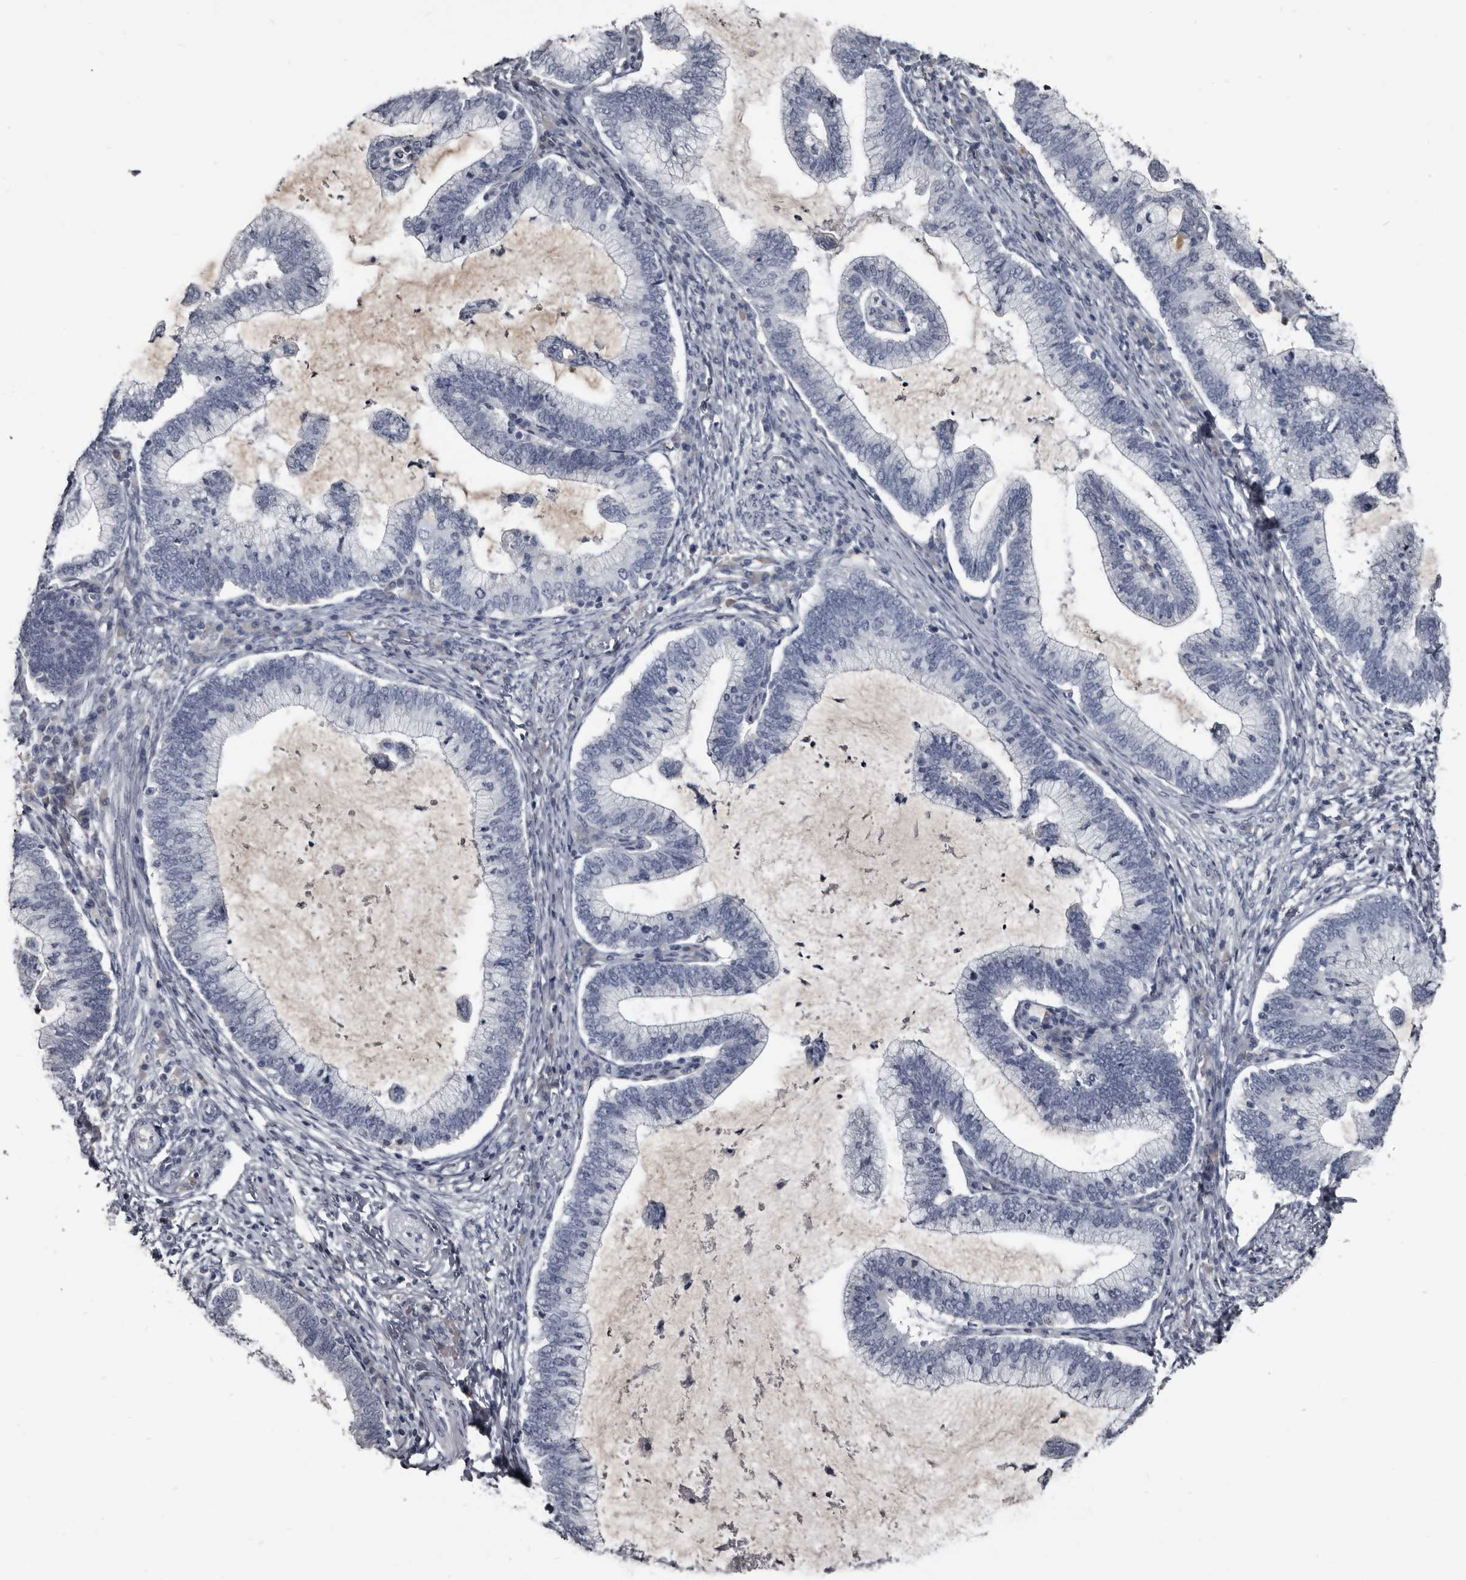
{"staining": {"intensity": "negative", "quantity": "none", "location": "none"}, "tissue": "cervical cancer", "cell_type": "Tumor cells", "image_type": "cancer", "snomed": [{"axis": "morphology", "description": "Adenocarcinoma, NOS"}, {"axis": "topography", "description": "Cervix"}], "caption": "Human adenocarcinoma (cervical) stained for a protein using immunohistochemistry (IHC) exhibits no staining in tumor cells.", "gene": "GREB1", "patient": {"sex": "female", "age": 36}}